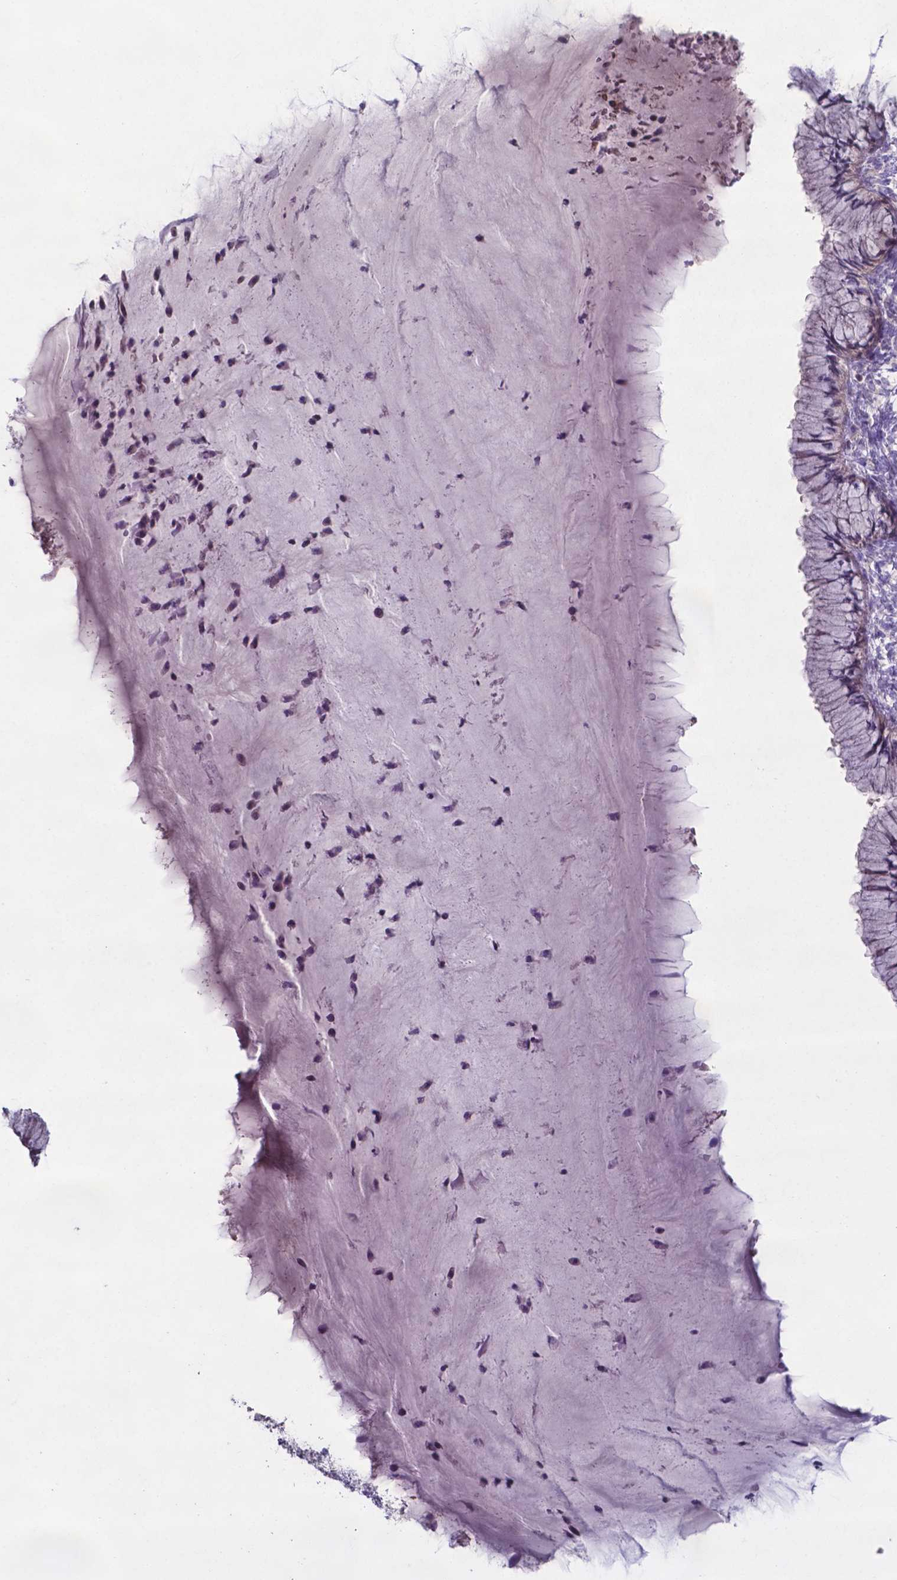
{"staining": {"intensity": "weak", "quantity": "25%-75%", "location": "cytoplasmic/membranous"}, "tissue": "cervix", "cell_type": "Glandular cells", "image_type": "normal", "snomed": [{"axis": "morphology", "description": "Normal tissue, NOS"}, {"axis": "topography", "description": "Cervix"}], "caption": "Cervix stained with a brown dye demonstrates weak cytoplasmic/membranous positive staining in about 25%-75% of glandular cells.", "gene": "TYRO3", "patient": {"sex": "female", "age": 37}}